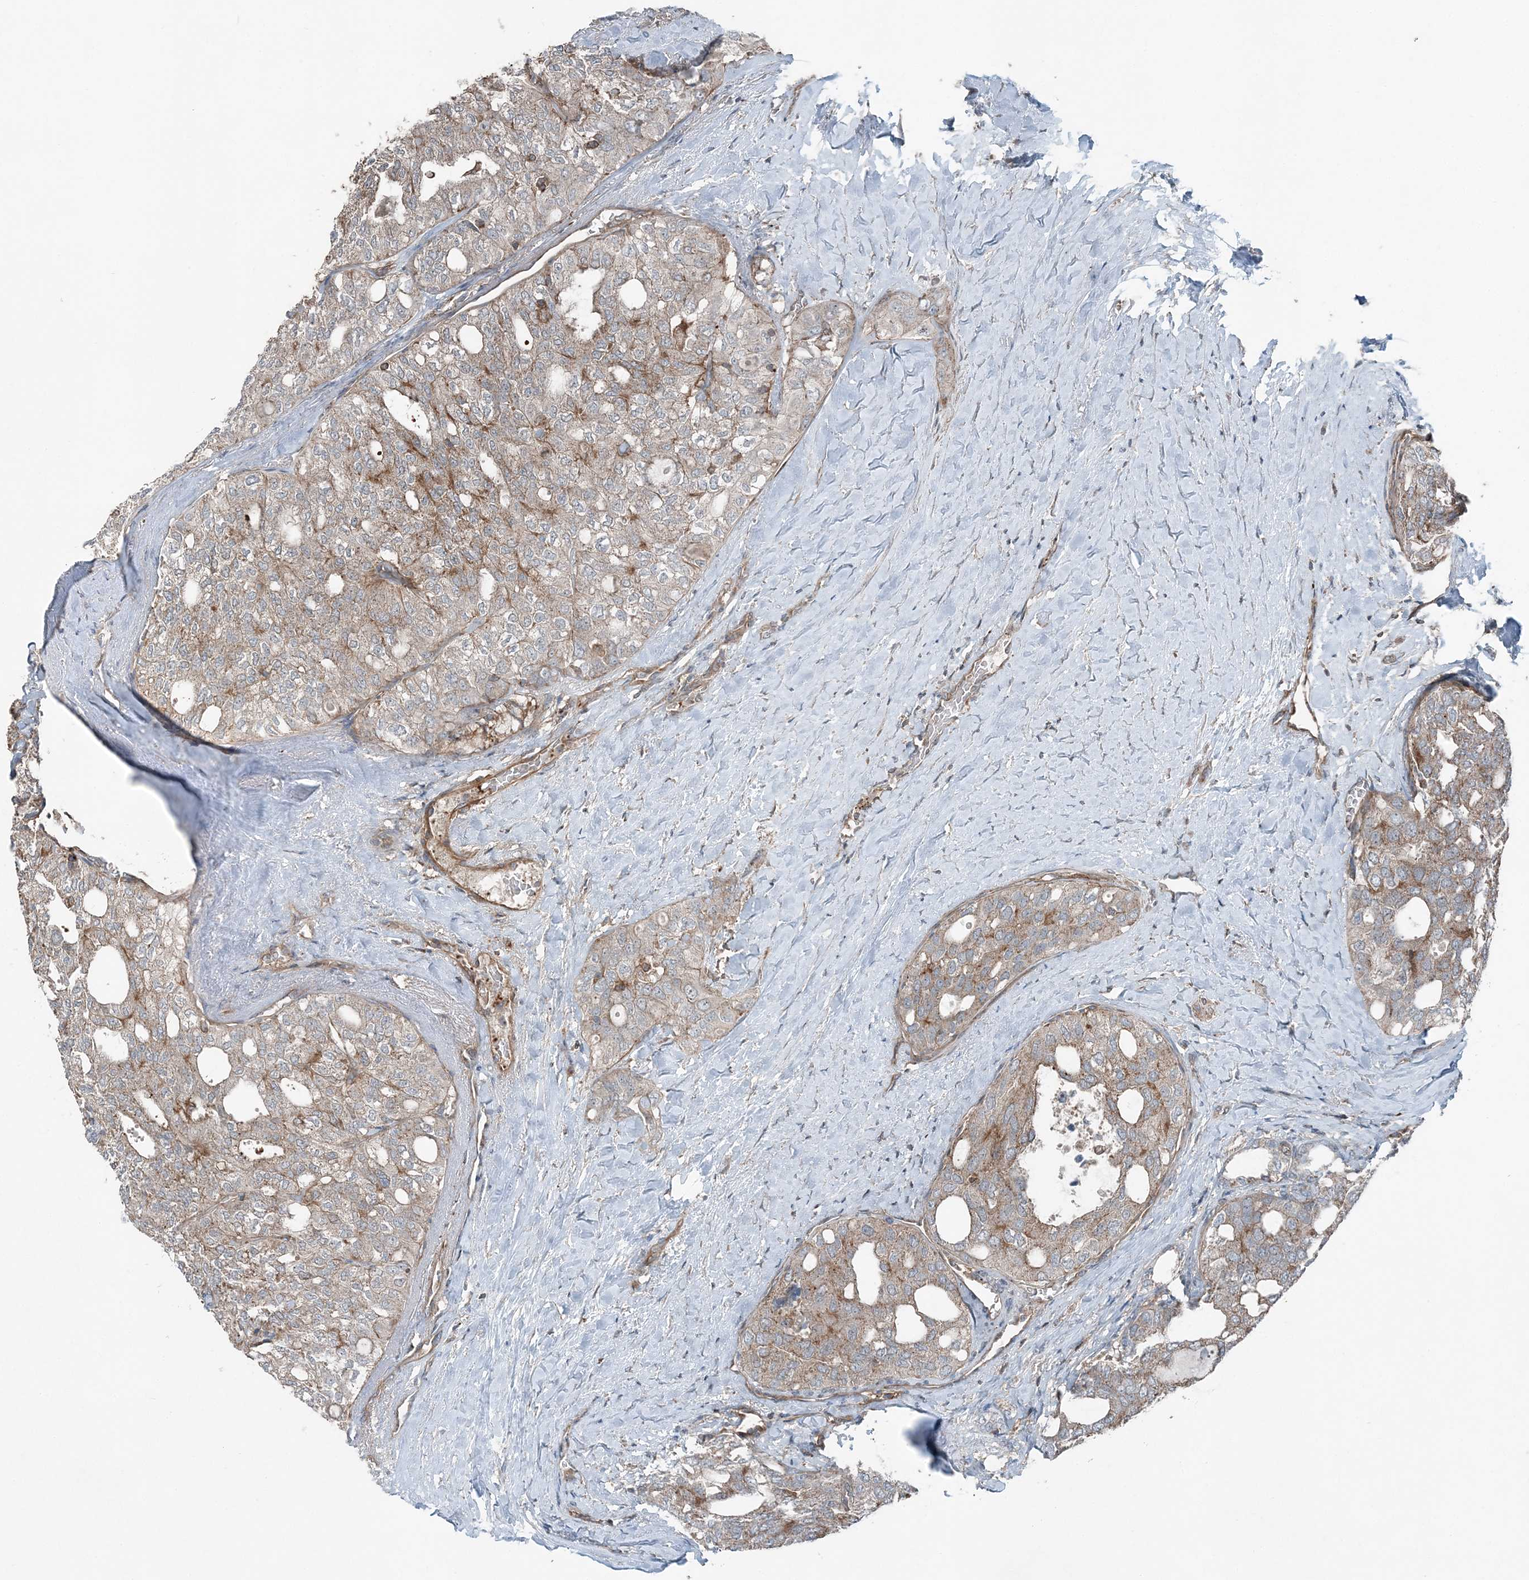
{"staining": {"intensity": "weak", "quantity": "25%-75%", "location": "cytoplasmic/membranous"}, "tissue": "thyroid cancer", "cell_type": "Tumor cells", "image_type": "cancer", "snomed": [{"axis": "morphology", "description": "Follicular adenoma carcinoma, NOS"}, {"axis": "topography", "description": "Thyroid gland"}], "caption": "Human thyroid cancer stained for a protein (brown) reveals weak cytoplasmic/membranous positive expression in about 25%-75% of tumor cells.", "gene": "KY", "patient": {"sex": "male", "age": 75}}